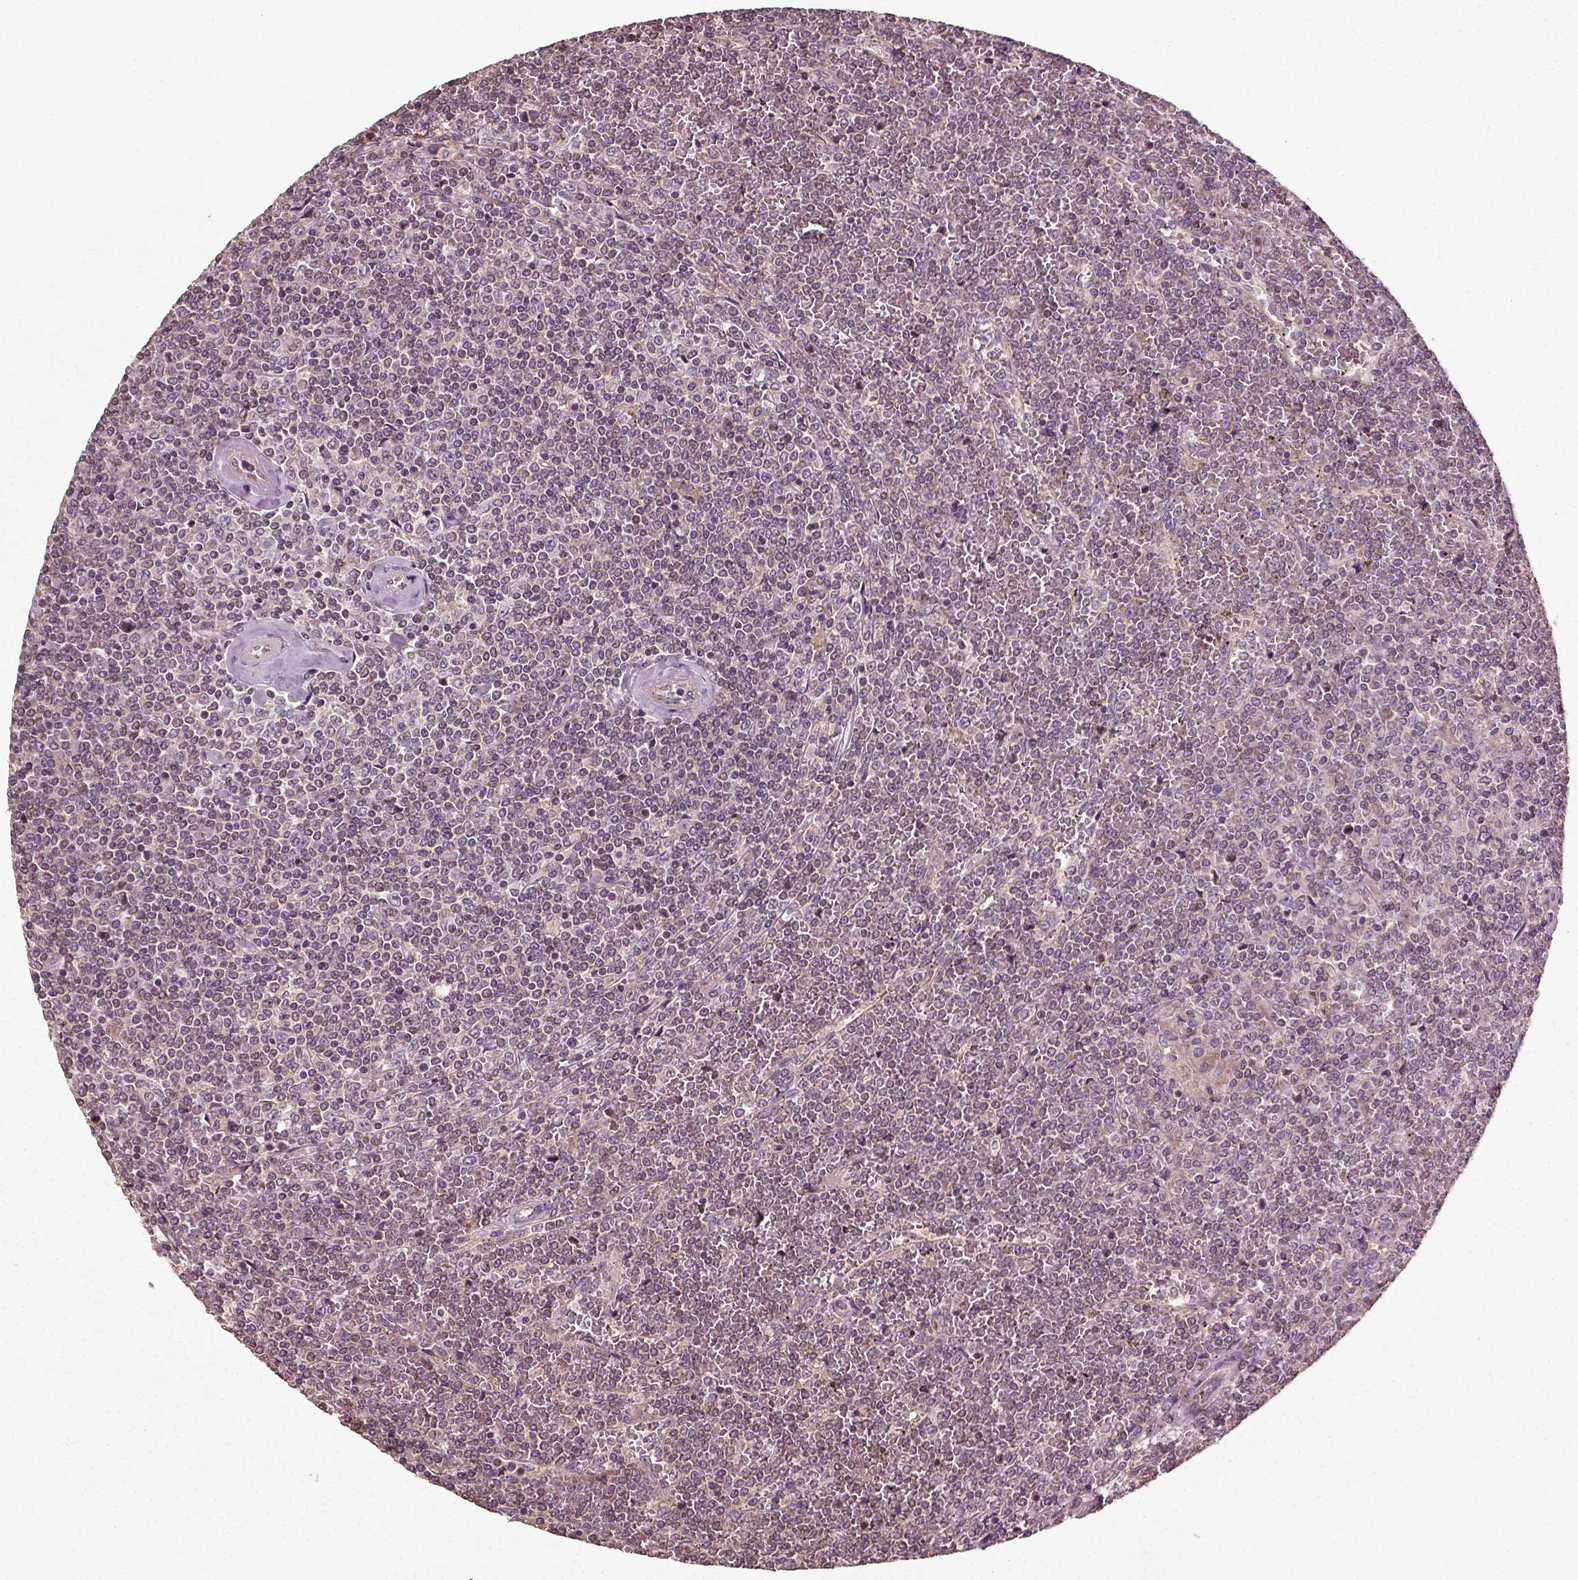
{"staining": {"intensity": "negative", "quantity": "none", "location": "none"}, "tissue": "lymphoma", "cell_type": "Tumor cells", "image_type": "cancer", "snomed": [{"axis": "morphology", "description": "Malignant lymphoma, non-Hodgkin's type, Low grade"}, {"axis": "topography", "description": "Spleen"}], "caption": "A micrograph of malignant lymphoma, non-Hodgkin's type (low-grade) stained for a protein exhibits no brown staining in tumor cells. (DAB (3,3'-diaminobenzidine) IHC visualized using brightfield microscopy, high magnification).", "gene": "ERV3-1", "patient": {"sex": "female", "age": 19}}